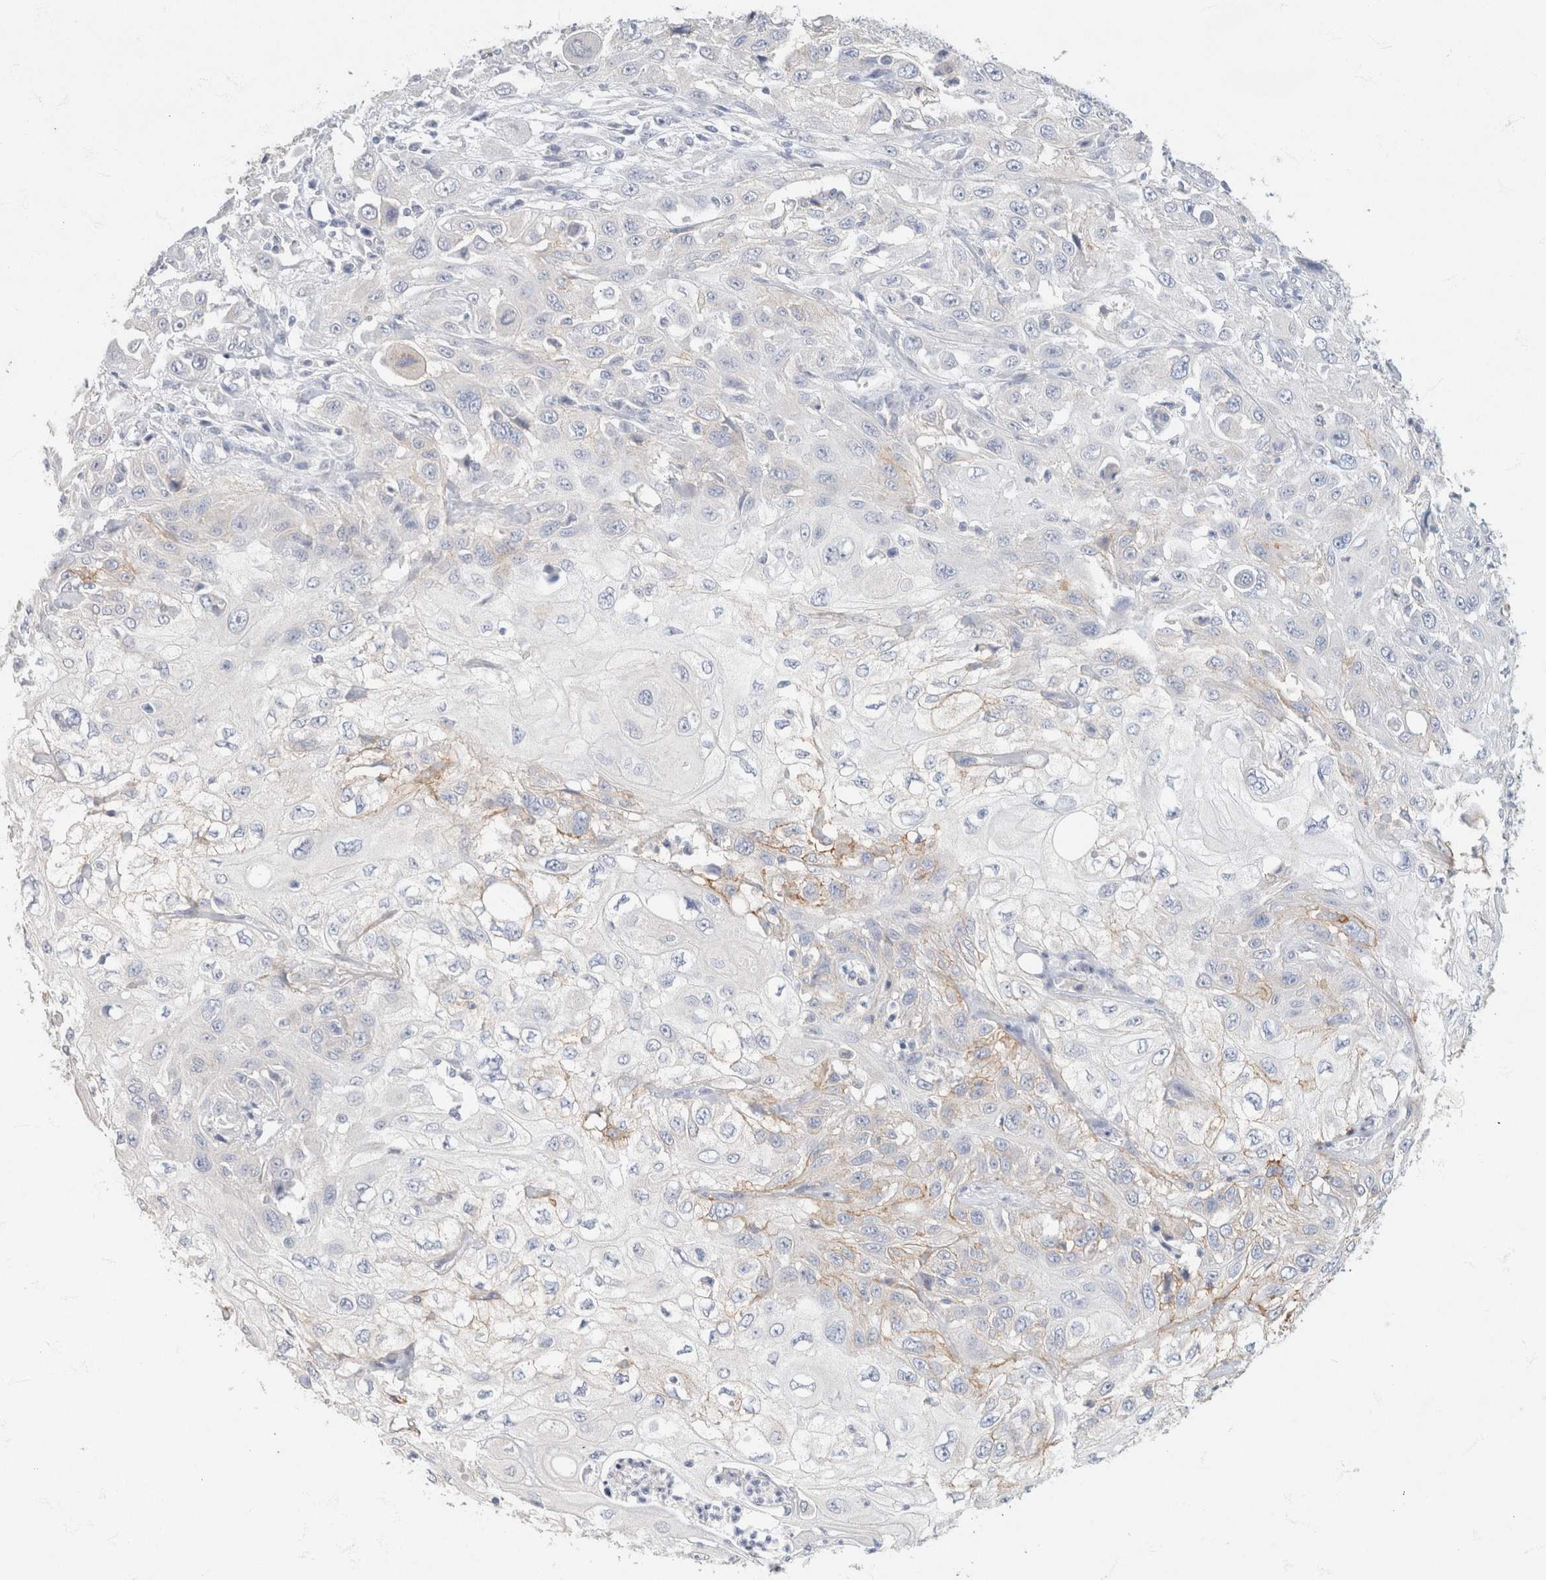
{"staining": {"intensity": "weak", "quantity": "<25%", "location": "cytoplasmic/membranous"}, "tissue": "skin cancer", "cell_type": "Tumor cells", "image_type": "cancer", "snomed": [{"axis": "morphology", "description": "Squamous cell carcinoma, NOS"}, {"axis": "topography", "description": "Skin"}], "caption": "Immunohistochemistry of skin cancer (squamous cell carcinoma) demonstrates no staining in tumor cells.", "gene": "CA12", "patient": {"sex": "male", "age": 75}}